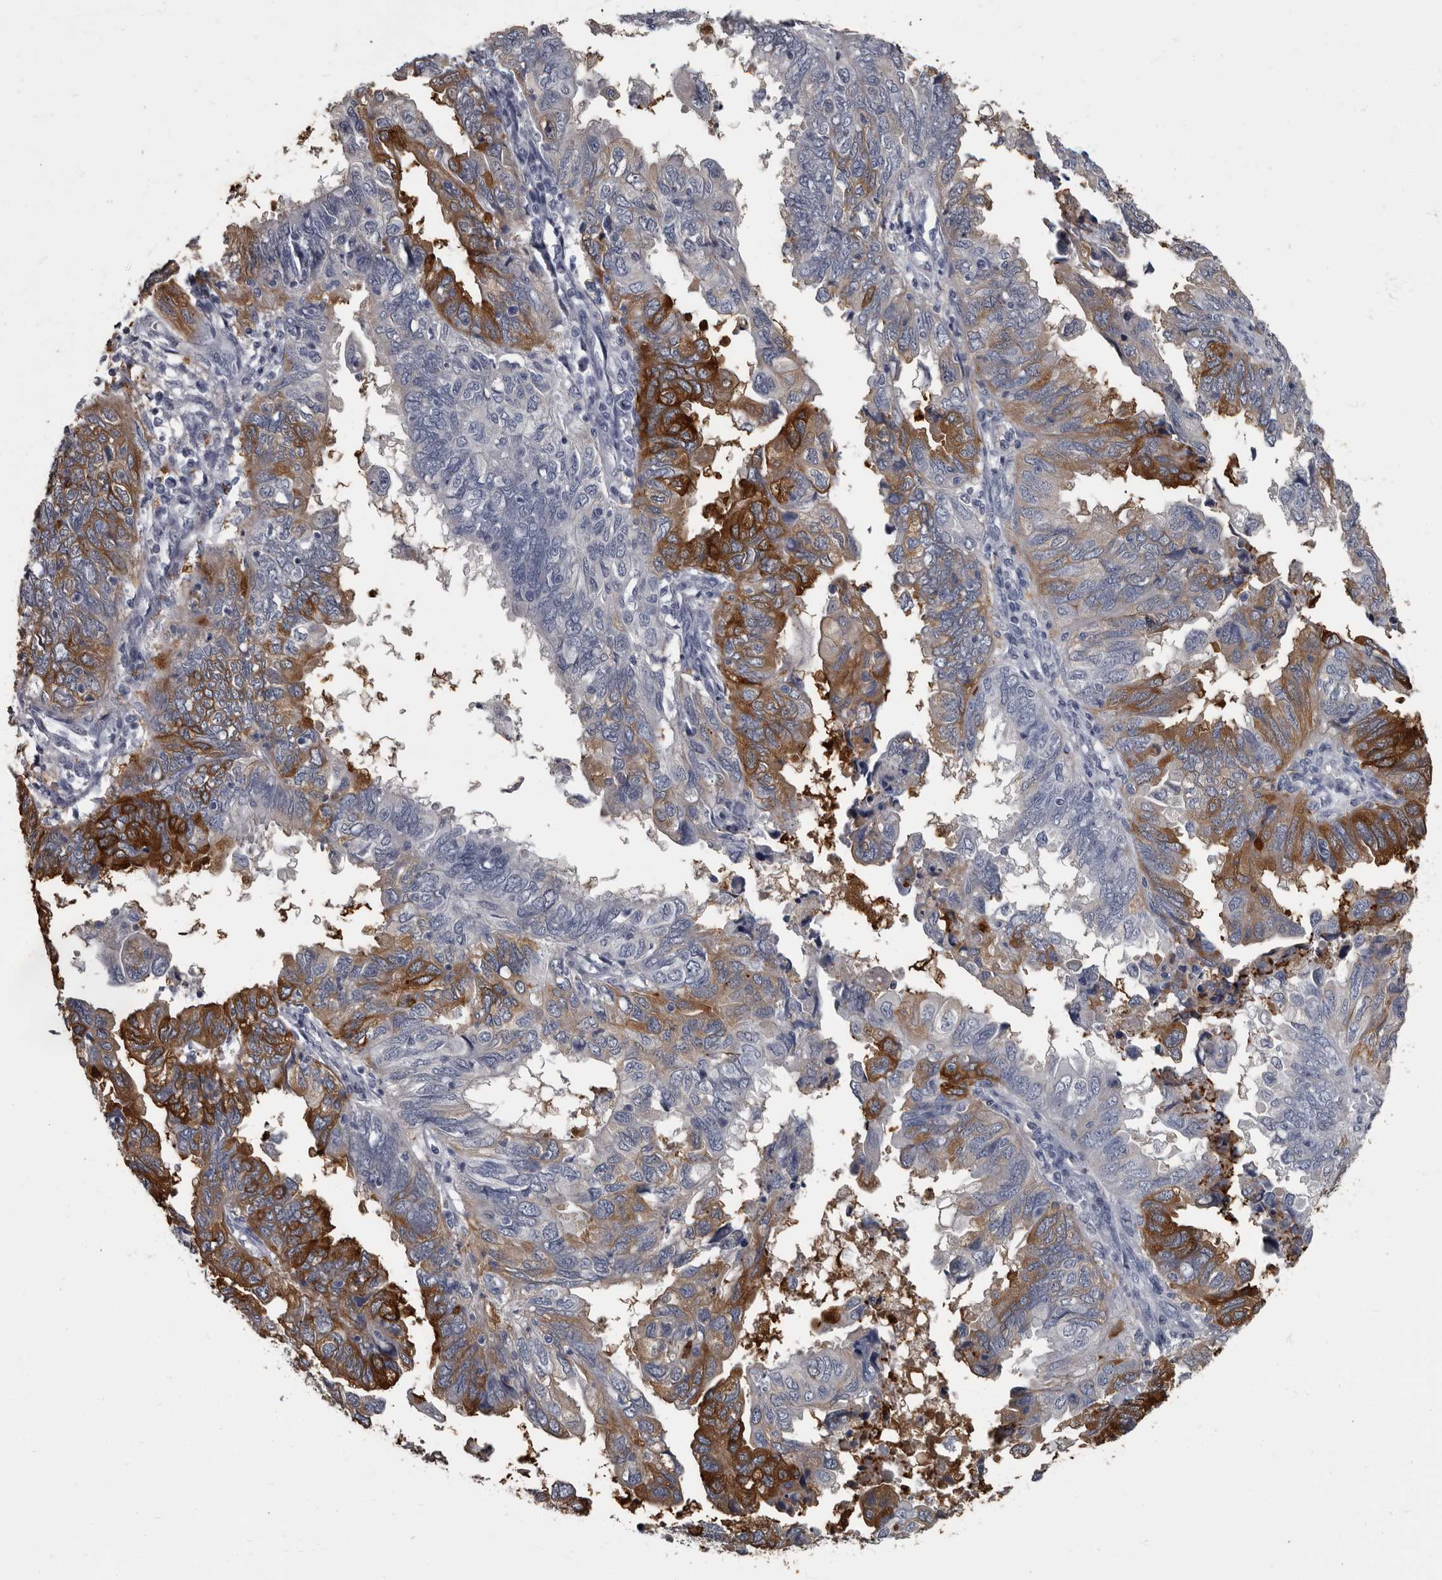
{"staining": {"intensity": "strong", "quantity": "25%-75%", "location": "cytoplasmic/membranous"}, "tissue": "endometrial cancer", "cell_type": "Tumor cells", "image_type": "cancer", "snomed": [{"axis": "morphology", "description": "Adenocarcinoma, NOS"}, {"axis": "topography", "description": "Uterus"}], "caption": "Tumor cells demonstrate strong cytoplasmic/membranous staining in approximately 25%-75% of cells in adenocarcinoma (endometrial).", "gene": "TPD52L1", "patient": {"sex": "female", "age": 77}}